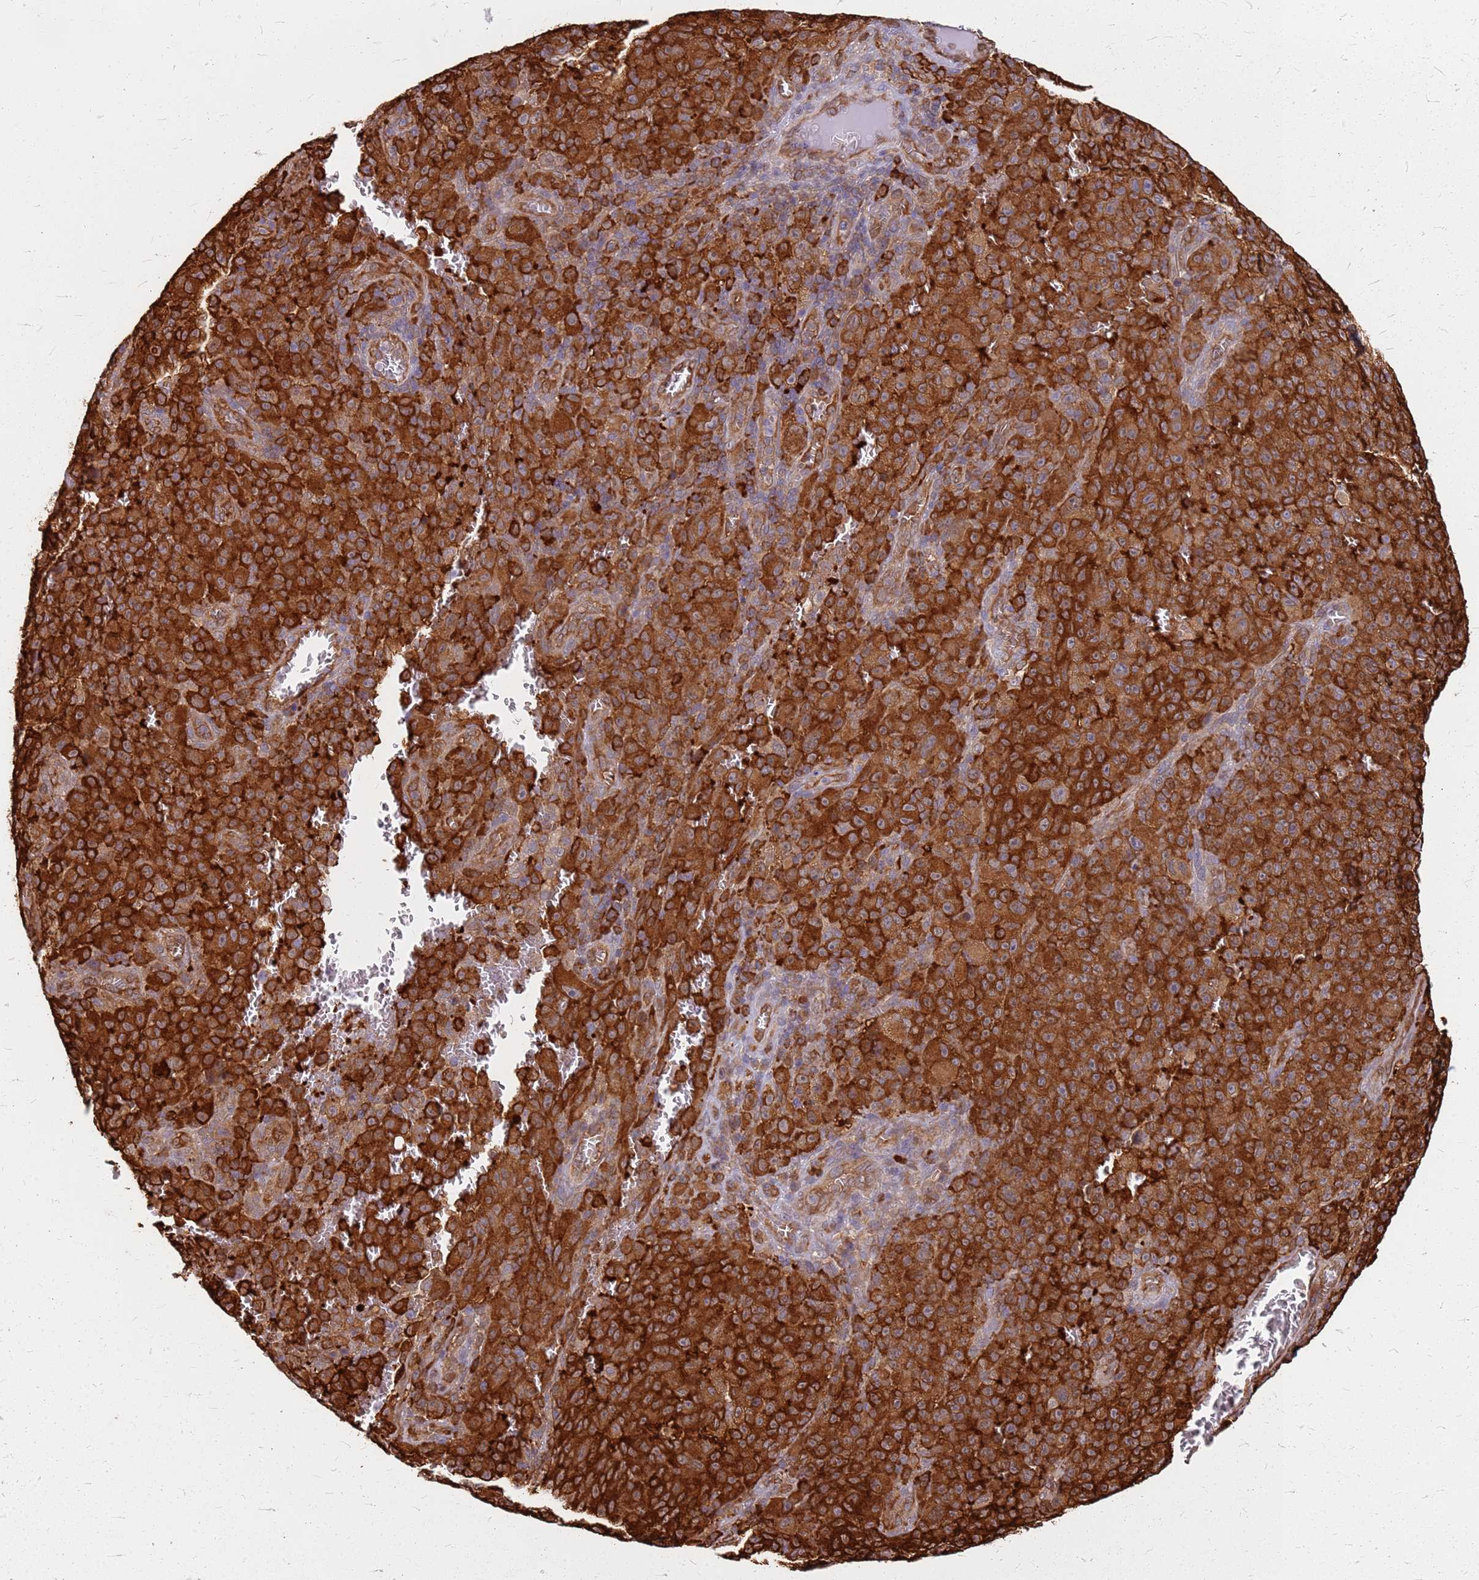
{"staining": {"intensity": "strong", "quantity": ">75%", "location": "cytoplasmic/membranous"}, "tissue": "melanoma", "cell_type": "Tumor cells", "image_type": "cancer", "snomed": [{"axis": "morphology", "description": "Malignant melanoma, NOS"}, {"axis": "topography", "description": "Skin"}], "caption": "Strong cytoplasmic/membranous positivity for a protein is present in about >75% of tumor cells of malignant melanoma using immunohistochemistry (IHC).", "gene": "HDX", "patient": {"sex": "female", "age": 82}}